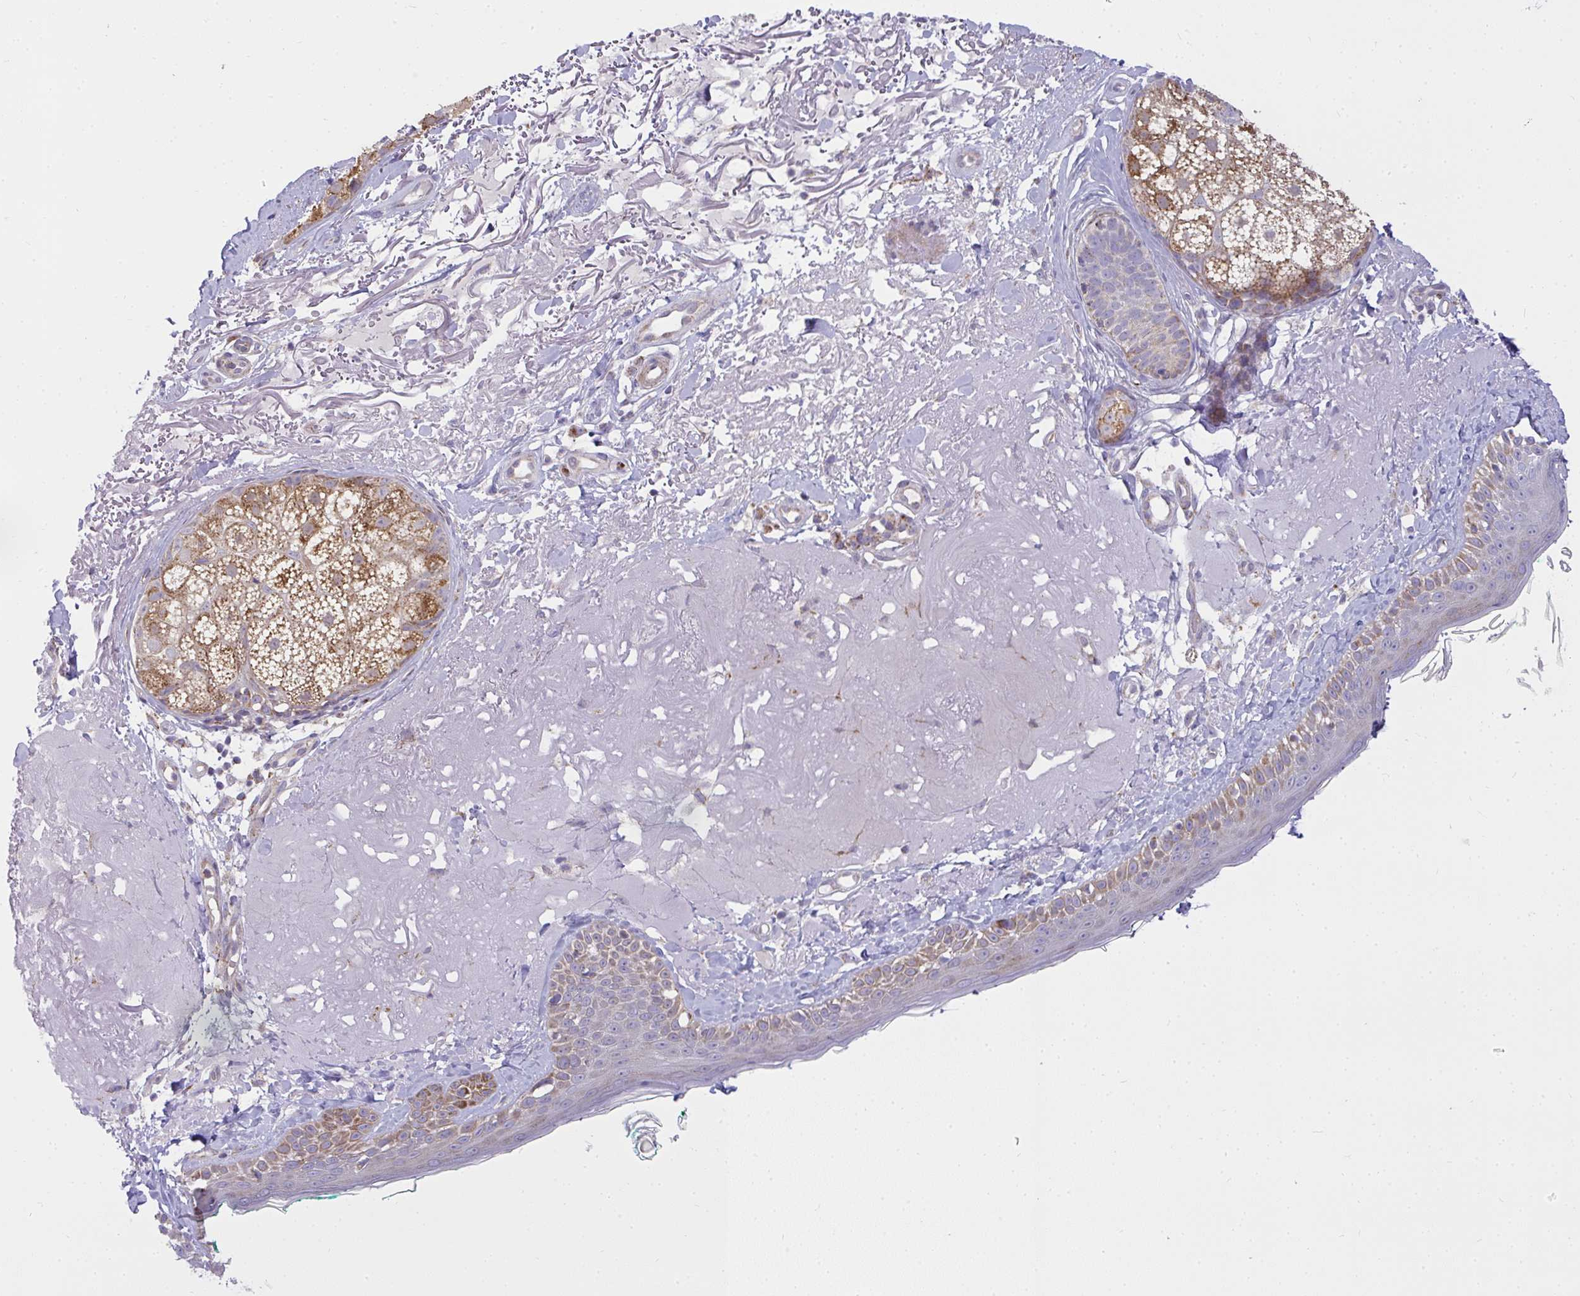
{"staining": {"intensity": "negative", "quantity": "none", "location": "none"}, "tissue": "skin", "cell_type": "Fibroblasts", "image_type": "normal", "snomed": [{"axis": "morphology", "description": "Normal tissue, NOS"}, {"axis": "topography", "description": "Skin"}], "caption": "Immunohistochemical staining of unremarkable skin shows no significant positivity in fibroblasts. Brightfield microscopy of IHC stained with DAB (3,3'-diaminobenzidine) (brown) and hematoxylin (blue), captured at high magnification.", "gene": "SRRM4", "patient": {"sex": "male", "age": 73}}